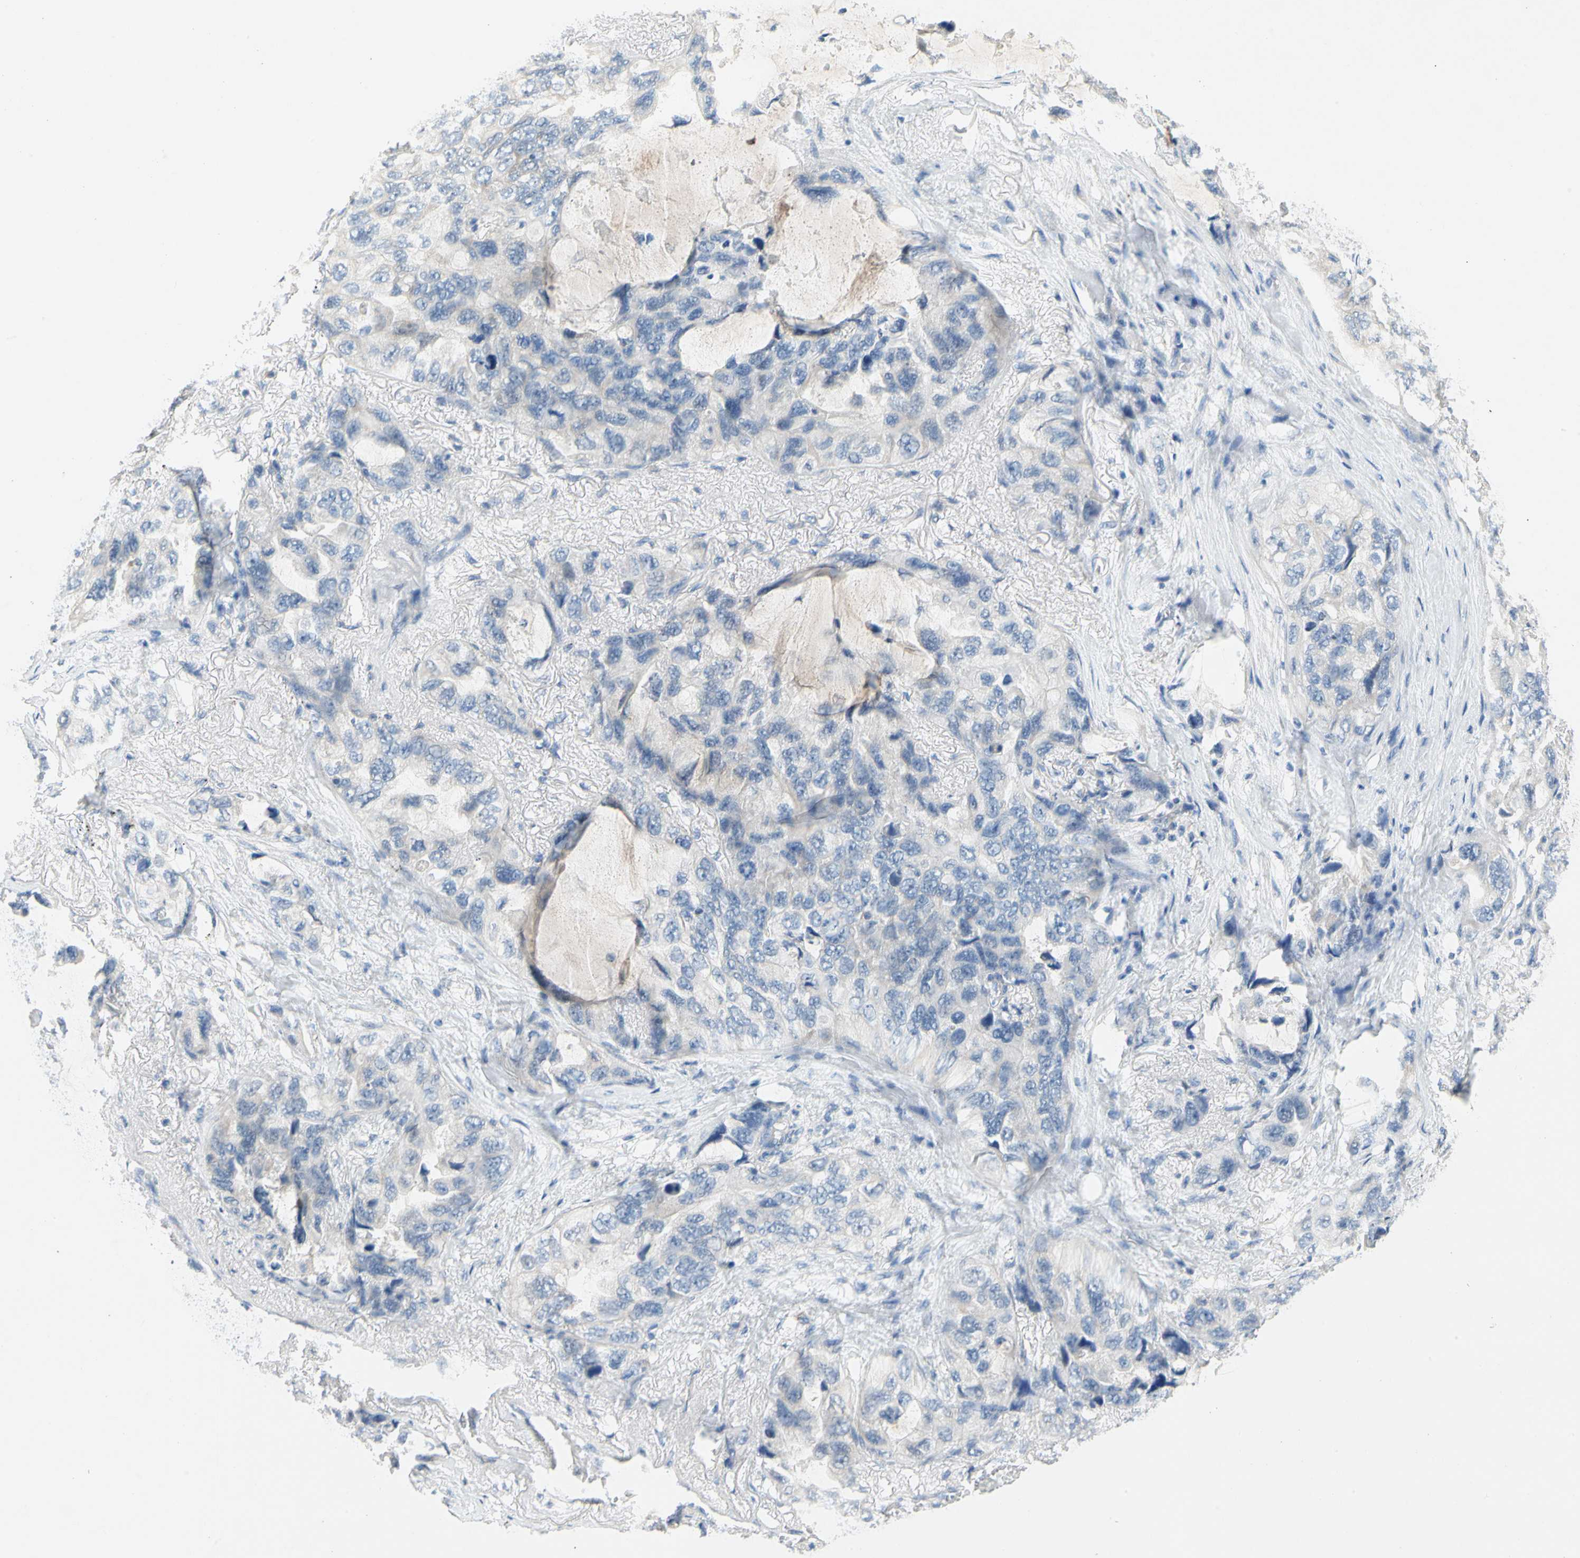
{"staining": {"intensity": "negative", "quantity": "none", "location": "none"}, "tissue": "lung cancer", "cell_type": "Tumor cells", "image_type": "cancer", "snomed": [{"axis": "morphology", "description": "Squamous cell carcinoma, NOS"}, {"axis": "topography", "description": "Lung"}], "caption": "Immunohistochemistry of lung squamous cell carcinoma demonstrates no positivity in tumor cells.", "gene": "CCM2L", "patient": {"sex": "female", "age": 73}}